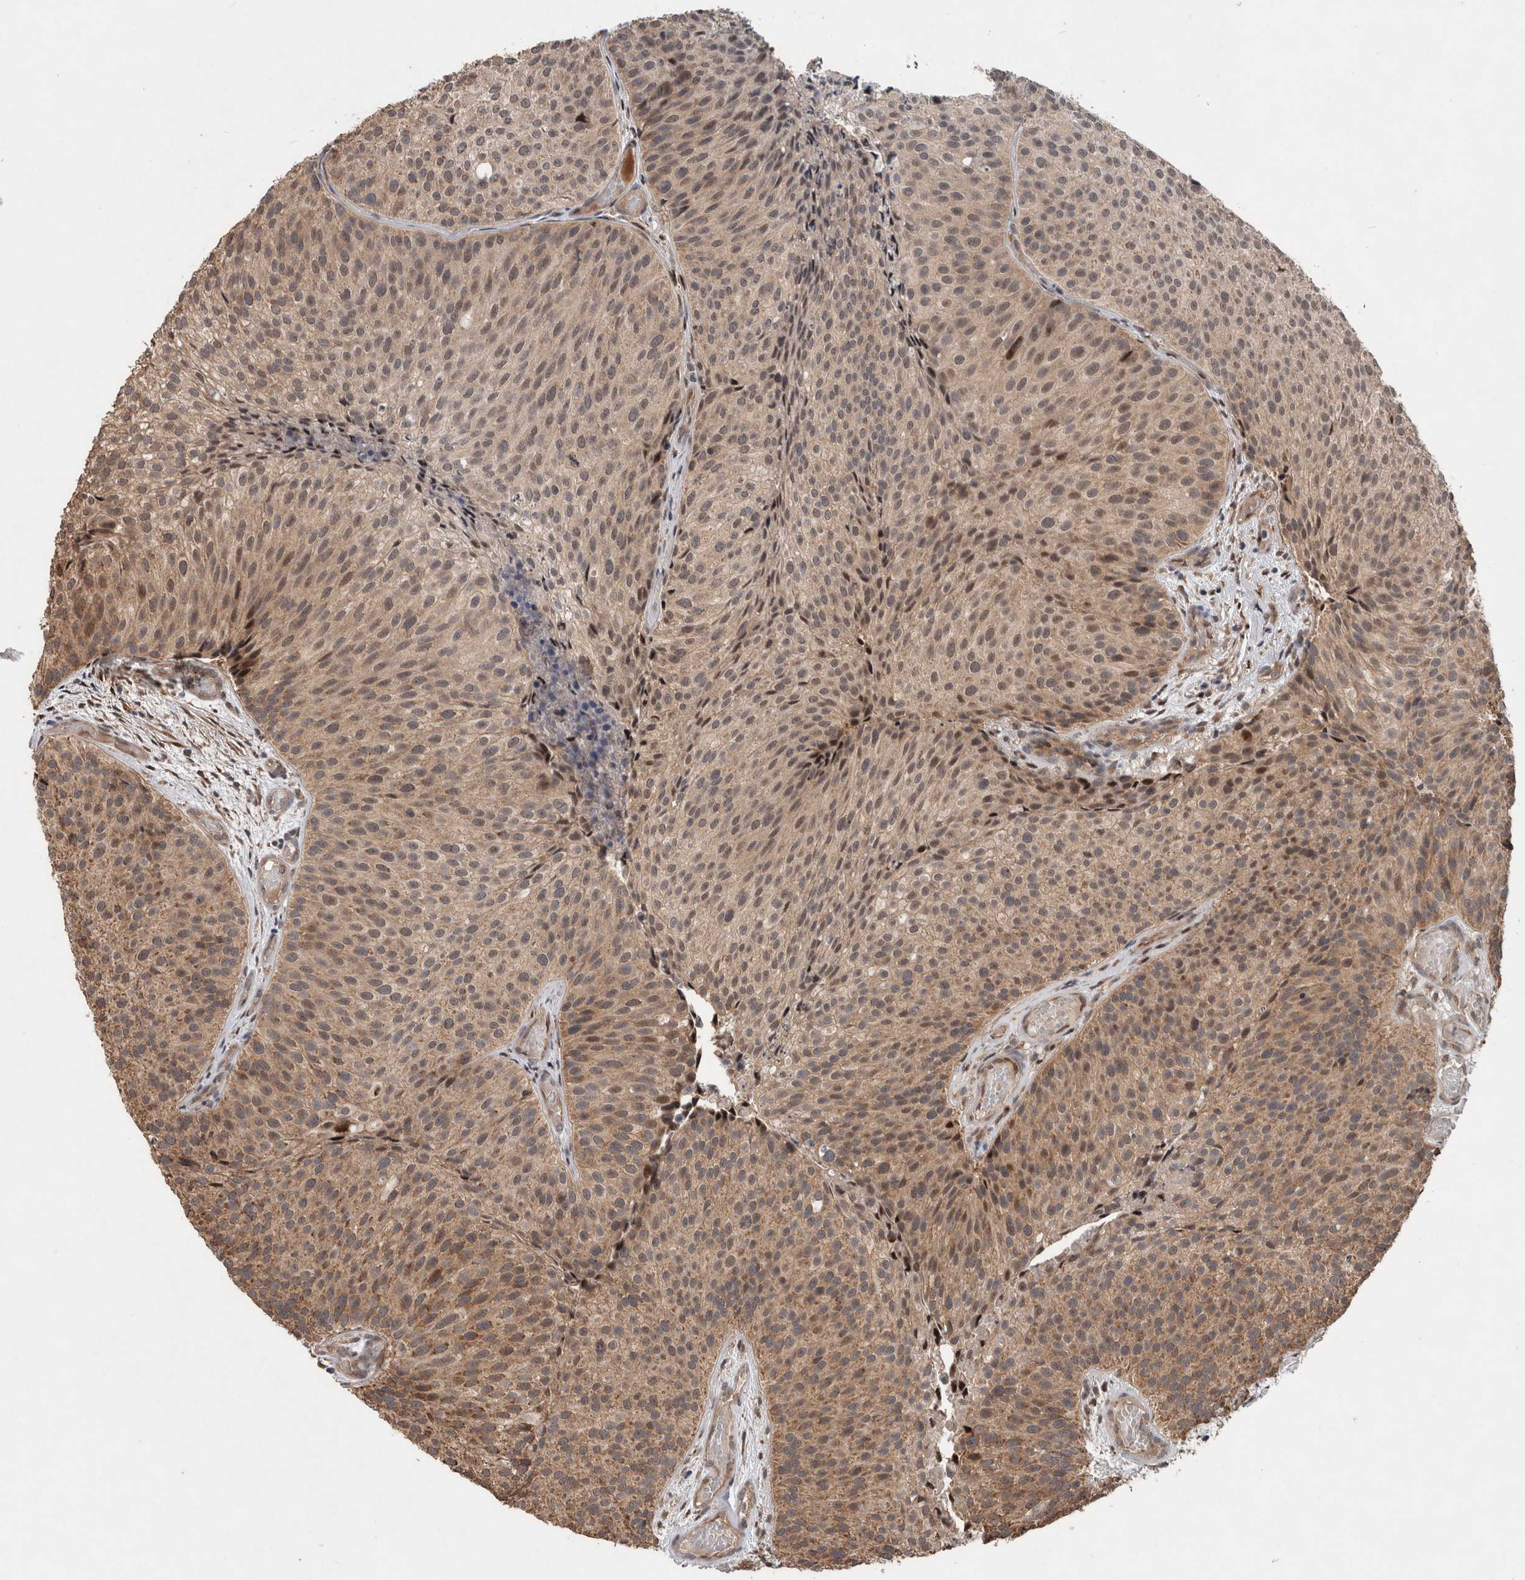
{"staining": {"intensity": "moderate", "quantity": "25%-75%", "location": "cytoplasmic/membranous"}, "tissue": "urothelial cancer", "cell_type": "Tumor cells", "image_type": "cancer", "snomed": [{"axis": "morphology", "description": "Urothelial carcinoma, Low grade"}, {"axis": "topography", "description": "Urinary bladder"}], "caption": "Protein analysis of urothelial carcinoma (low-grade) tissue displays moderate cytoplasmic/membranous positivity in about 25%-75% of tumor cells. (DAB IHC, brown staining for protein, blue staining for nuclei).", "gene": "GIMAP6", "patient": {"sex": "male", "age": 86}}